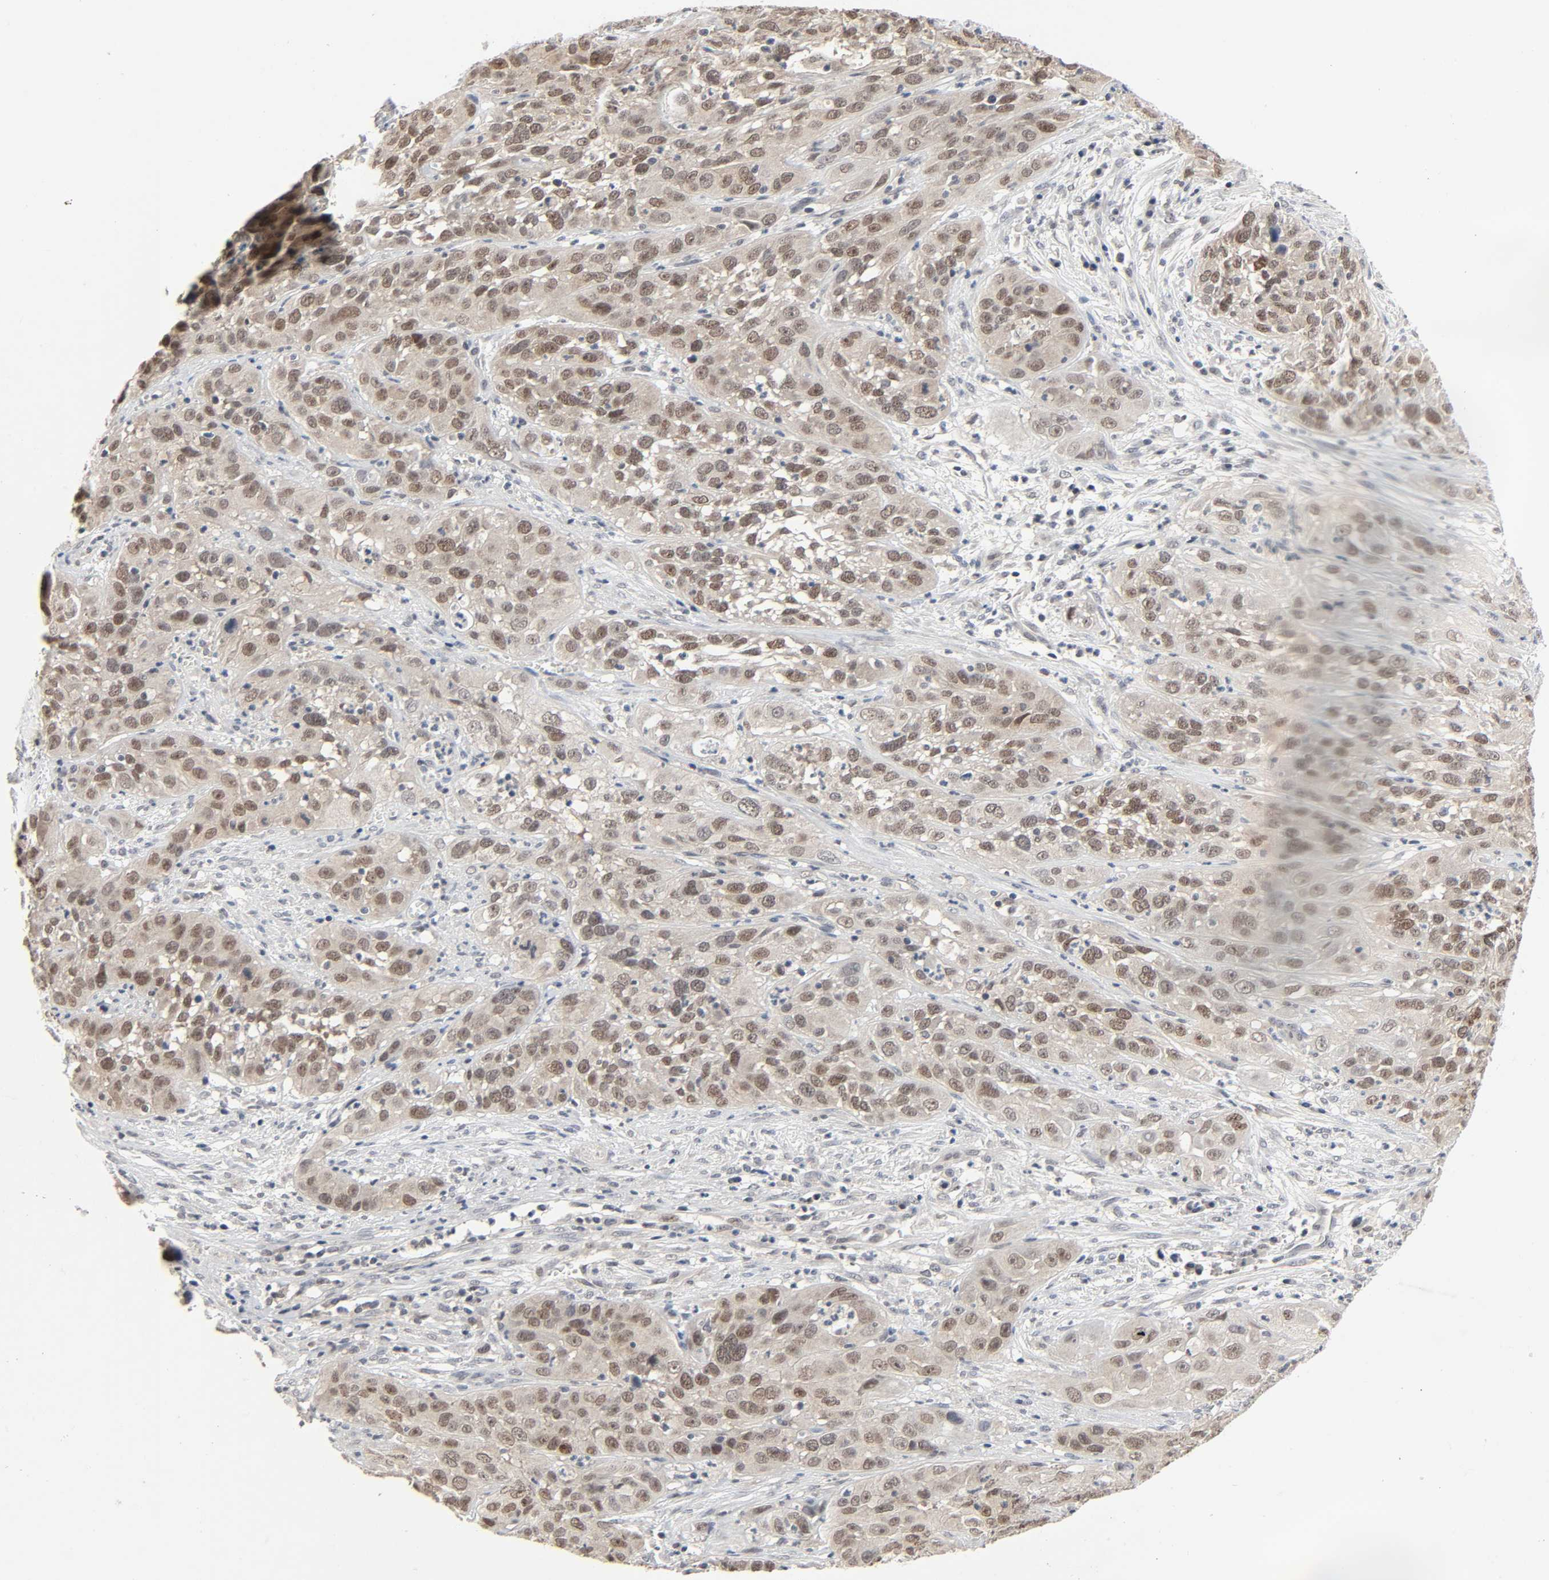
{"staining": {"intensity": "moderate", "quantity": ">75%", "location": "cytoplasmic/membranous,nuclear"}, "tissue": "cervical cancer", "cell_type": "Tumor cells", "image_type": "cancer", "snomed": [{"axis": "morphology", "description": "Squamous cell carcinoma, NOS"}, {"axis": "topography", "description": "Cervix"}], "caption": "Immunohistochemistry (IHC) image of cervical cancer stained for a protein (brown), which exhibits medium levels of moderate cytoplasmic/membranous and nuclear expression in about >75% of tumor cells.", "gene": "MAPKAPK5", "patient": {"sex": "female", "age": 32}}